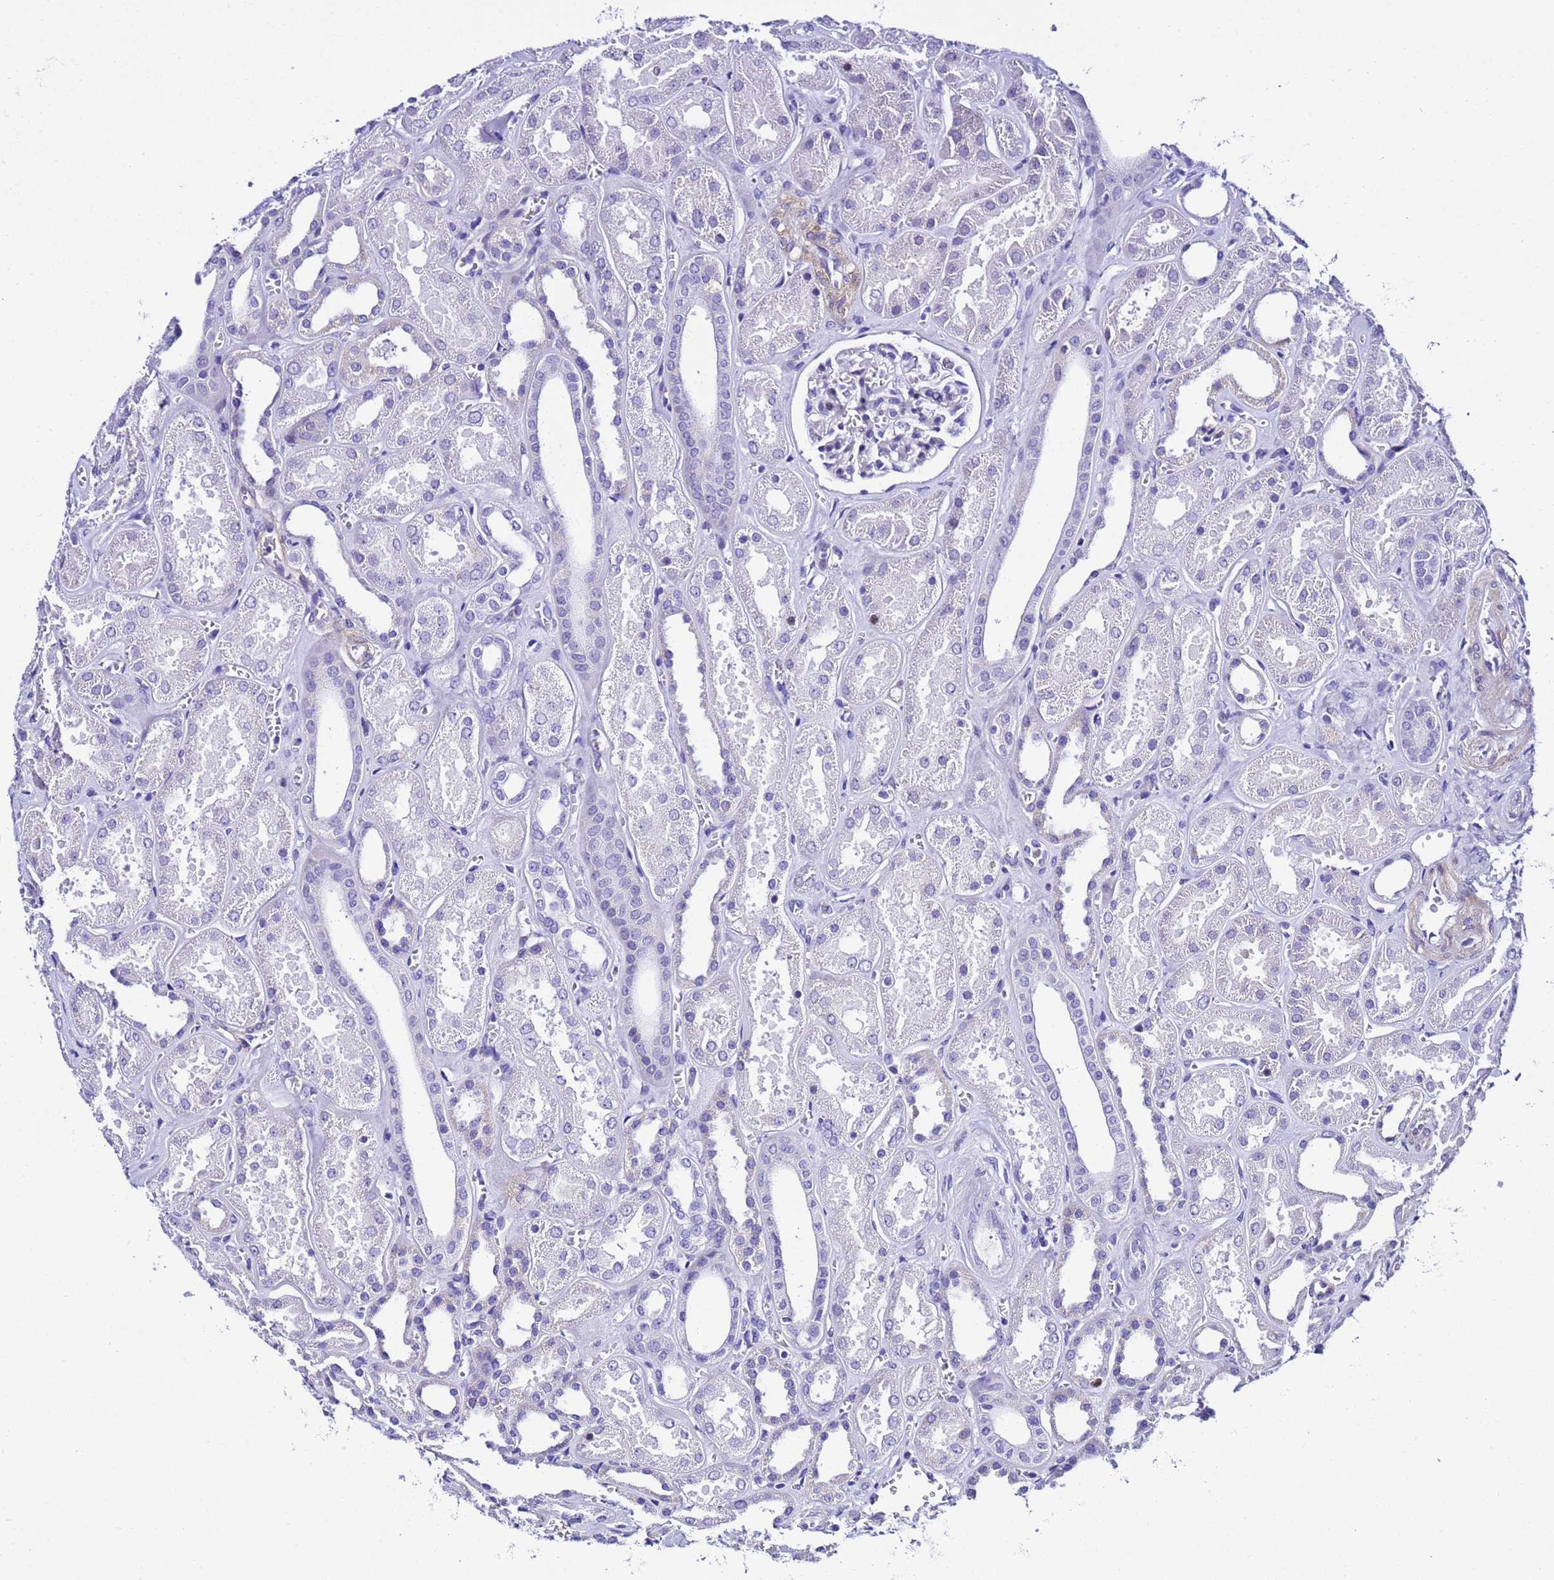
{"staining": {"intensity": "negative", "quantity": "none", "location": "none"}, "tissue": "kidney", "cell_type": "Cells in glomeruli", "image_type": "normal", "snomed": [{"axis": "morphology", "description": "Normal tissue, NOS"}, {"axis": "morphology", "description": "Adenocarcinoma, NOS"}, {"axis": "topography", "description": "Kidney"}], "caption": "Cells in glomeruli show no significant protein positivity in unremarkable kidney.", "gene": "ZNF417", "patient": {"sex": "female", "age": 68}}